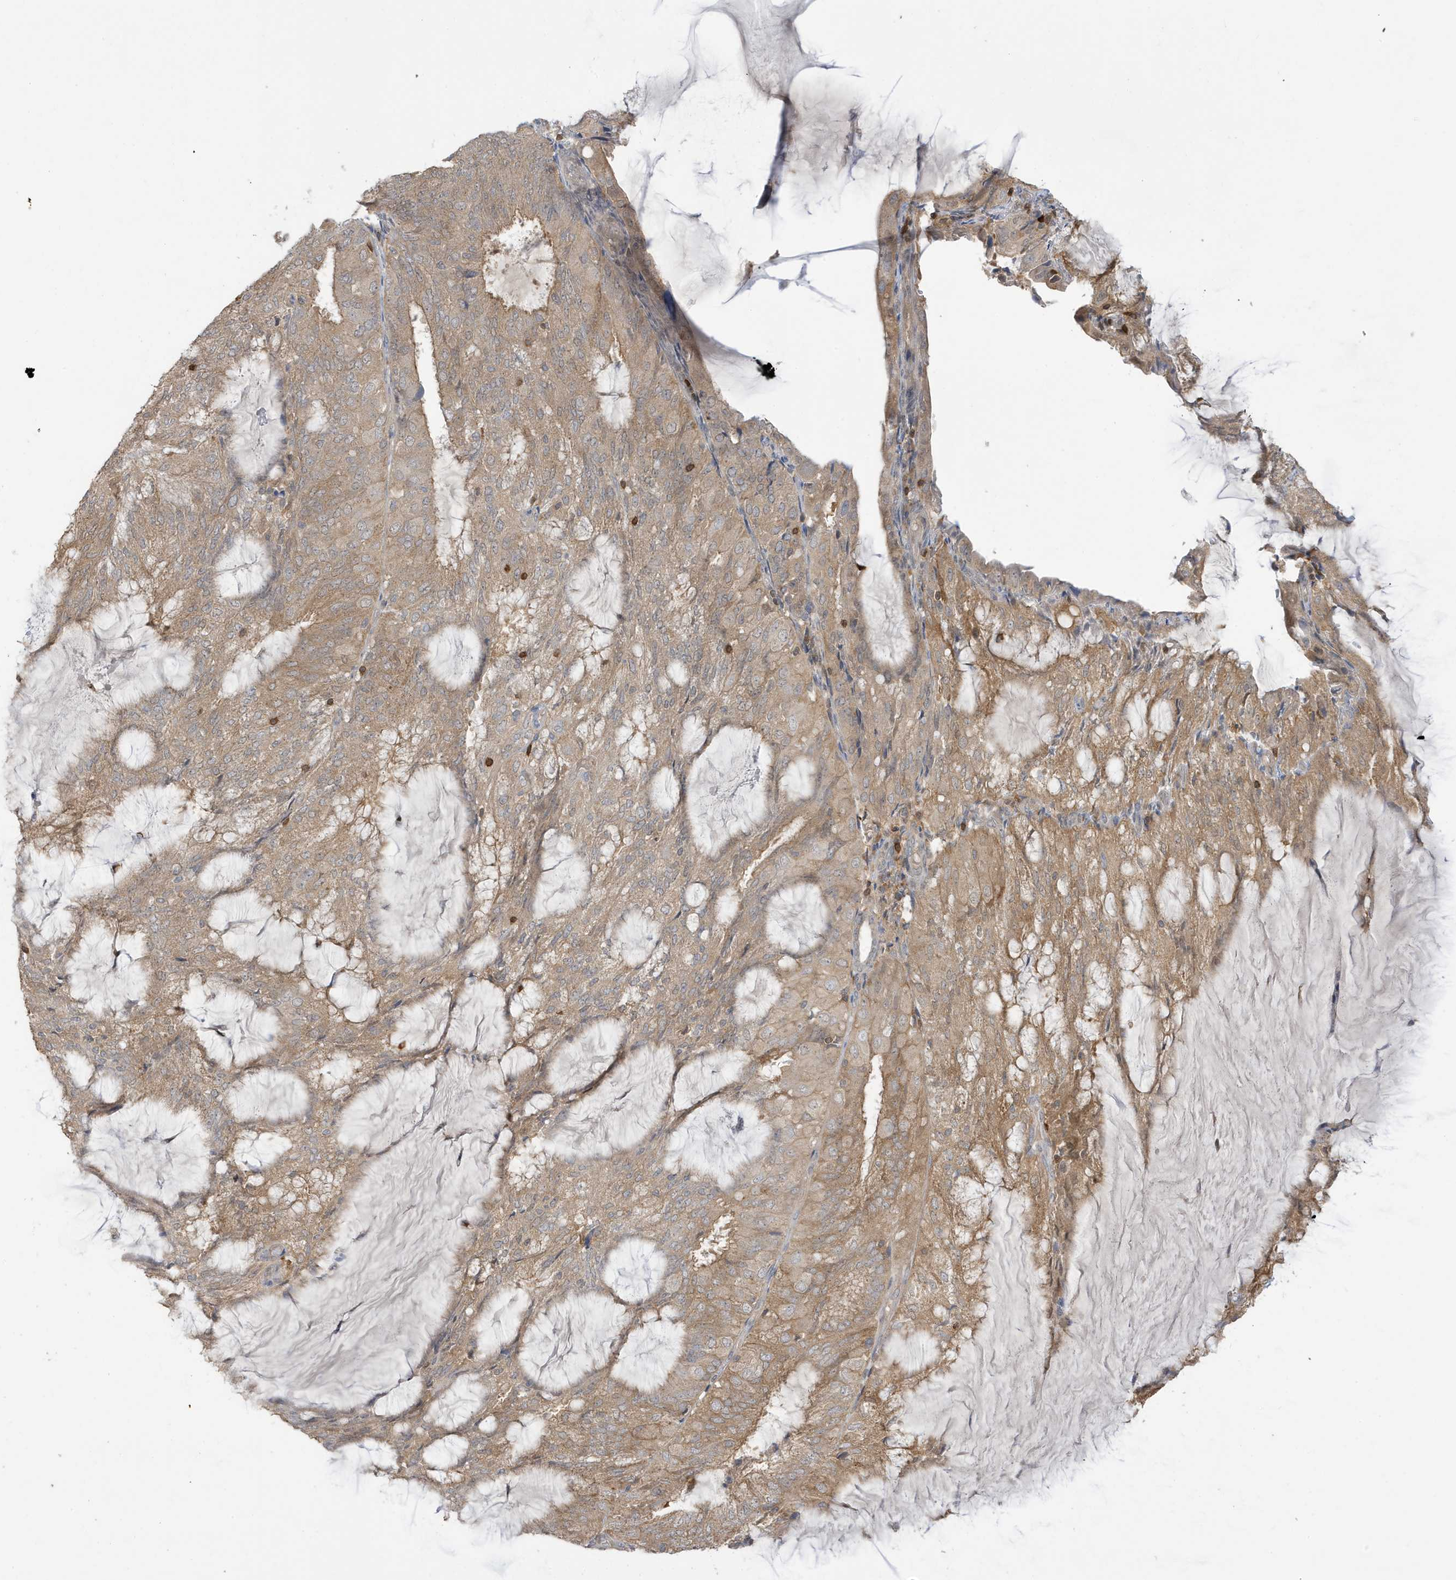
{"staining": {"intensity": "moderate", "quantity": ">75%", "location": "cytoplasmic/membranous"}, "tissue": "endometrial cancer", "cell_type": "Tumor cells", "image_type": "cancer", "snomed": [{"axis": "morphology", "description": "Adenocarcinoma, NOS"}, {"axis": "topography", "description": "Endometrium"}], "caption": "Endometrial adenocarcinoma was stained to show a protein in brown. There is medium levels of moderate cytoplasmic/membranous staining in approximately >75% of tumor cells.", "gene": "TAB3", "patient": {"sex": "female", "age": 81}}